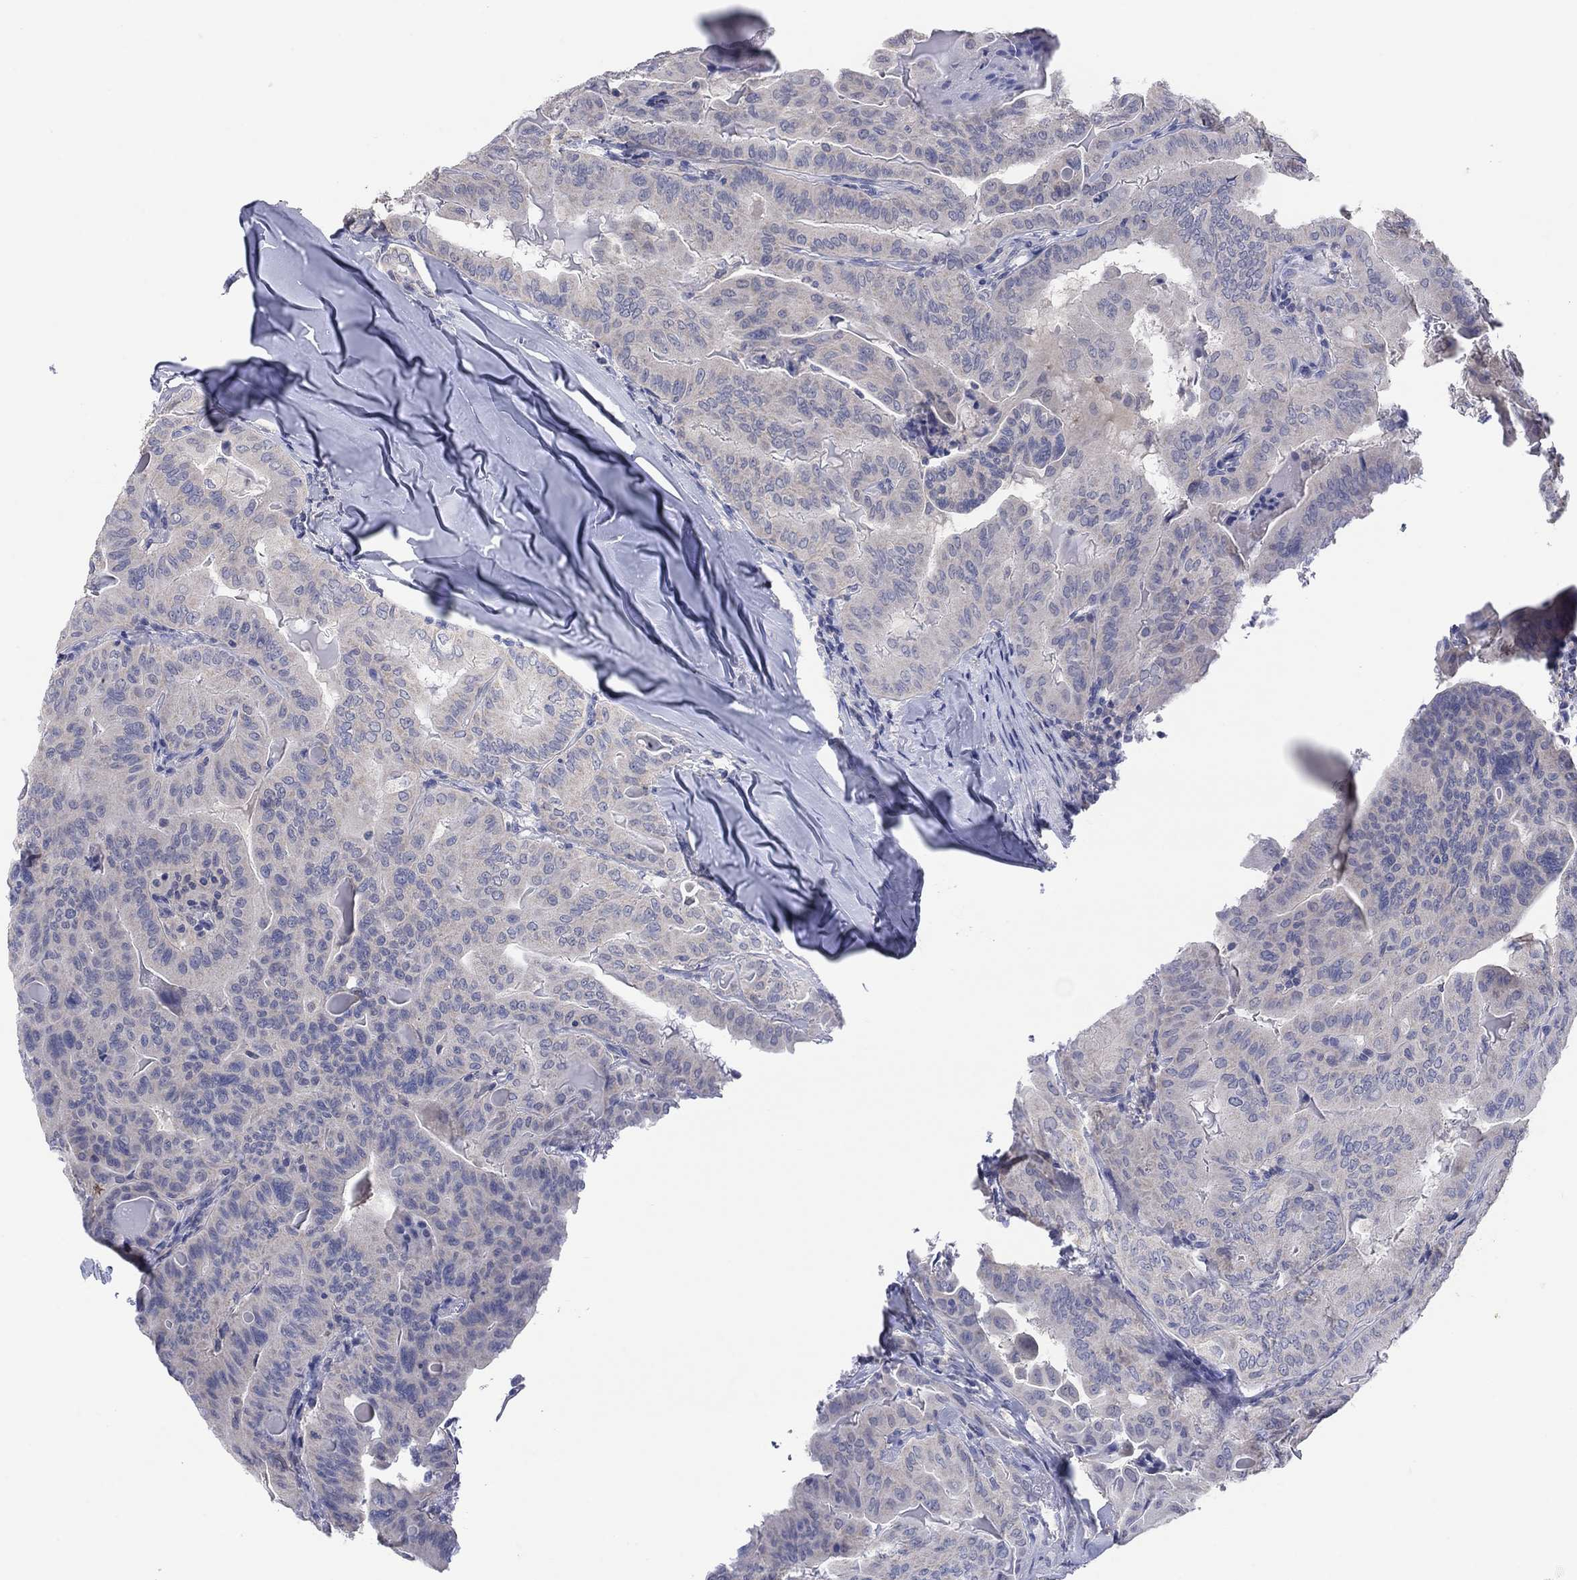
{"staining": {"intensity": "negative", "quantity": "none", "location": "none"}, "tissue": "thyroid cancer", "cell_type": "Tumor cells", "image_type": "cancer", "snomed": [{"axis": "morphology", "description": "Papillary adenocarcinoma, NOS"}, {"axis": "topography", "description": "Thyroid gland"}], "caption": "The micrograph exhibits no staining of tumor cells in thyroid cancer.", "gene": "FER1L6", "patient": {"sex": "female", "age": 68}}